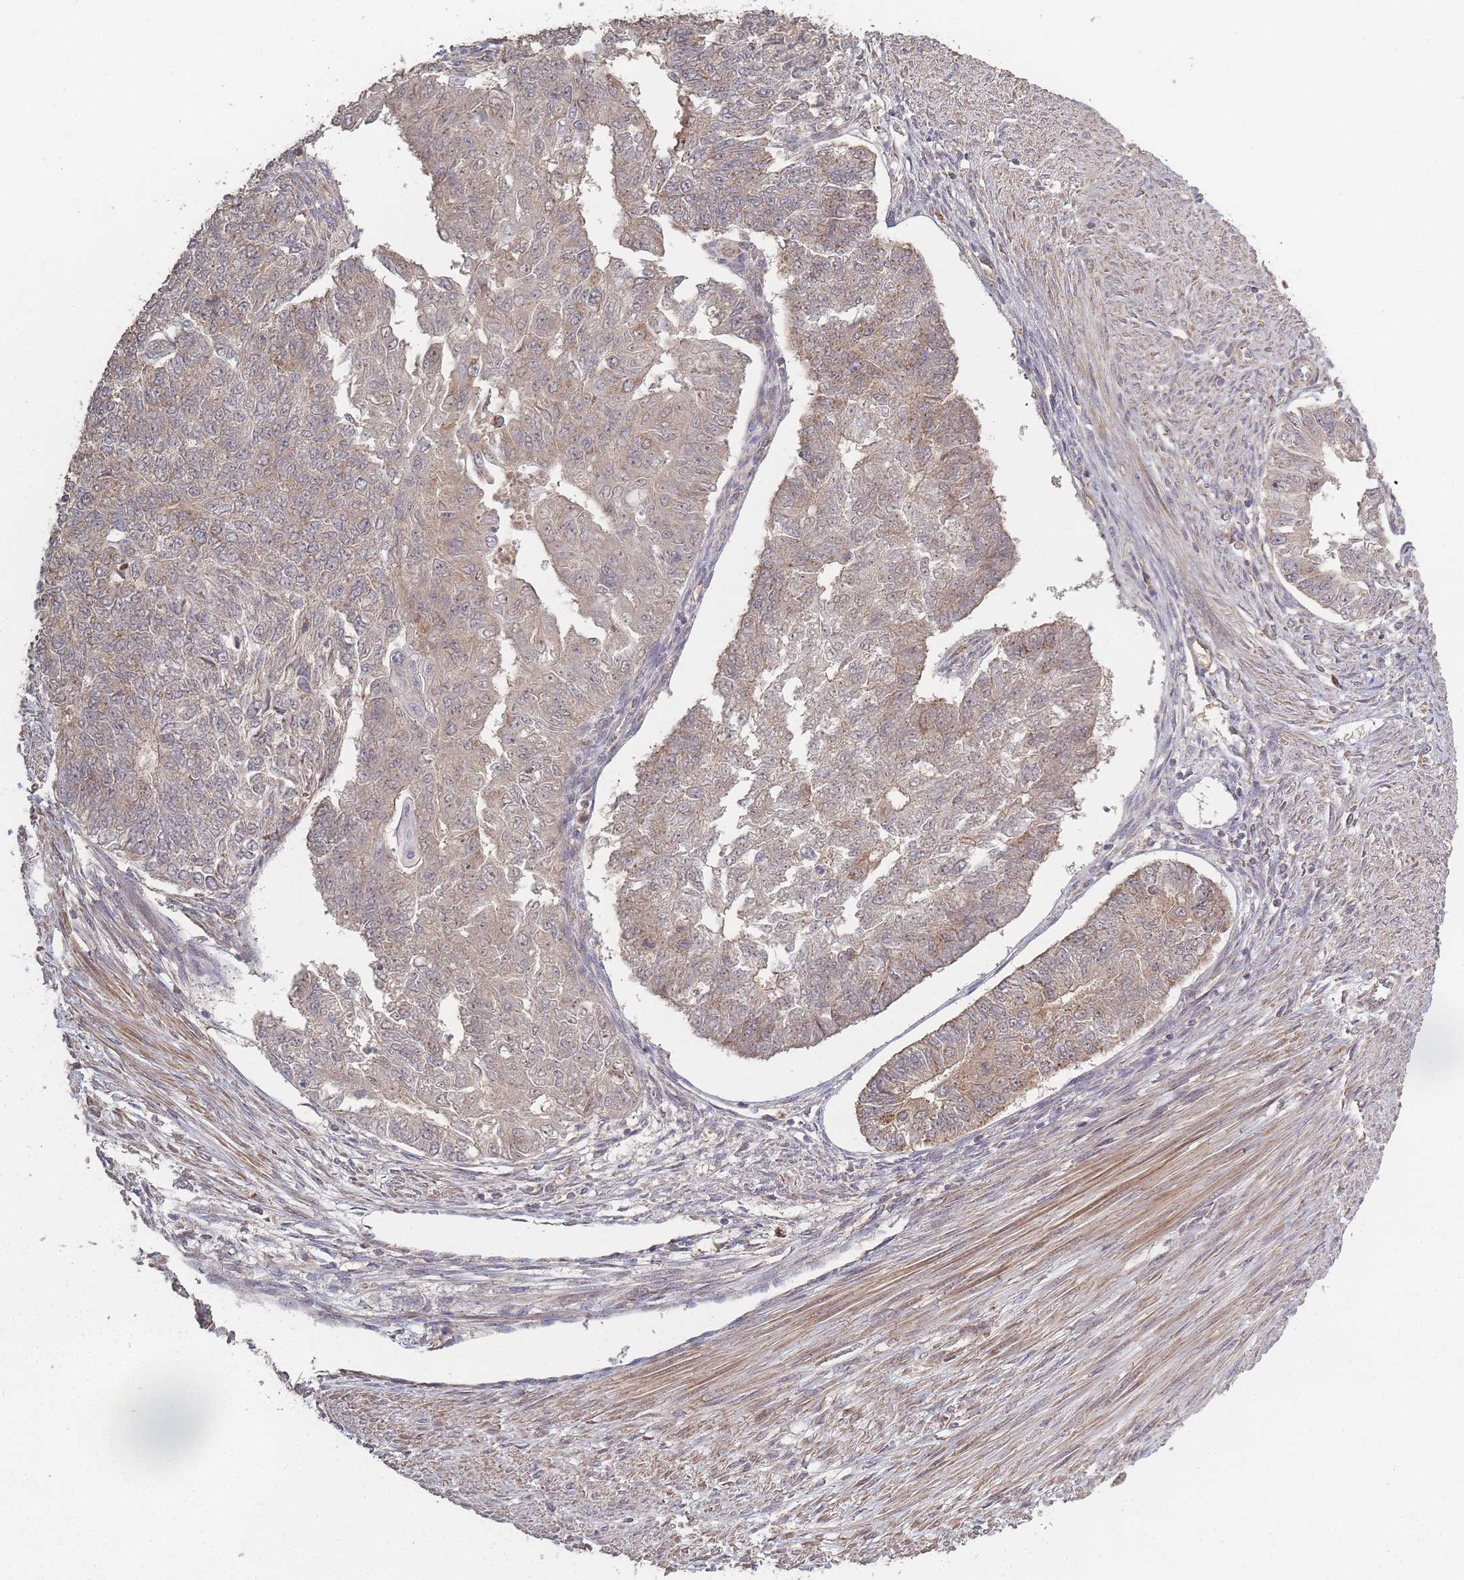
{"staining": {"intensity": "weak", "quantity": "<25%", "location": "cytoplasmic/membranous"}, "tissue": "endometrial cancer", "cell_type": "Tumor cells", "image_type": "cancer", "snomed": [{"axis": "morphology", "description": "Adenocarcinoma, NOS"}, {"axis": "topography", "description": "Endometrium"}], "caption": "An image of endometrial adenocarcinoma stained for a protein shows no brown staining in tumor cells.", "gene": "LYRM7", "patient": {"sex": "female", "age": 32}}